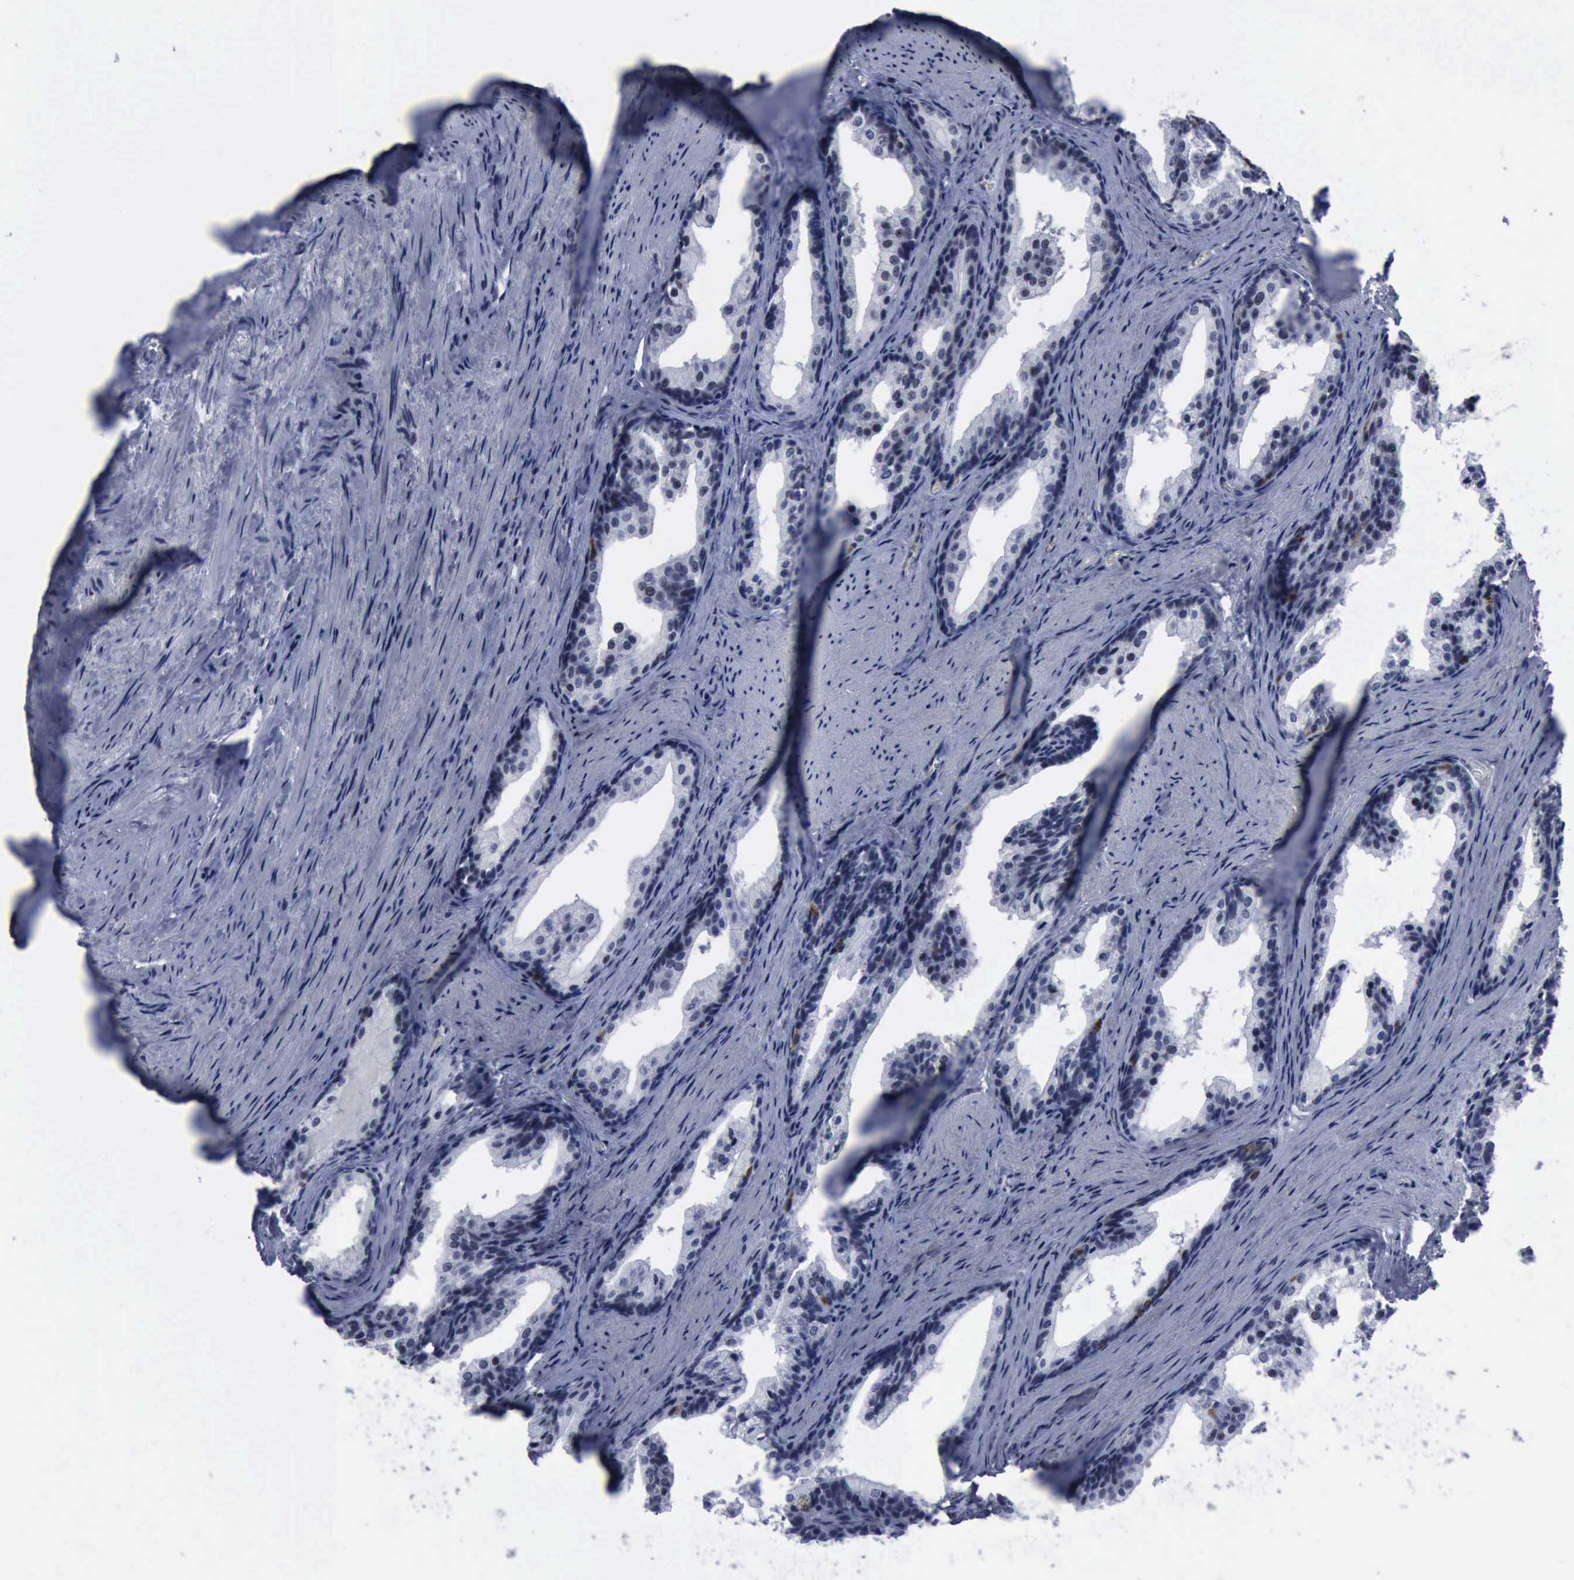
{"staining": {"intensity": "negative", "quantity": "none", "location": "none"}, "tissue": "prostate cancer", "cell_type": "Tumor cells", "image_type": "cancer", "snomed": [{"axis": "morphology", "description": "Adenocarcinoma, Medium grade"}, {"axis": "topography", "description": "Prostate"}], "caption": "Protein analysis of medium-grade adenocarcinoma (prostate) demonstrates no significant staining in tumor cells.", "gene": "BRD1", "patient": {"sex": "male", "age": 60}}